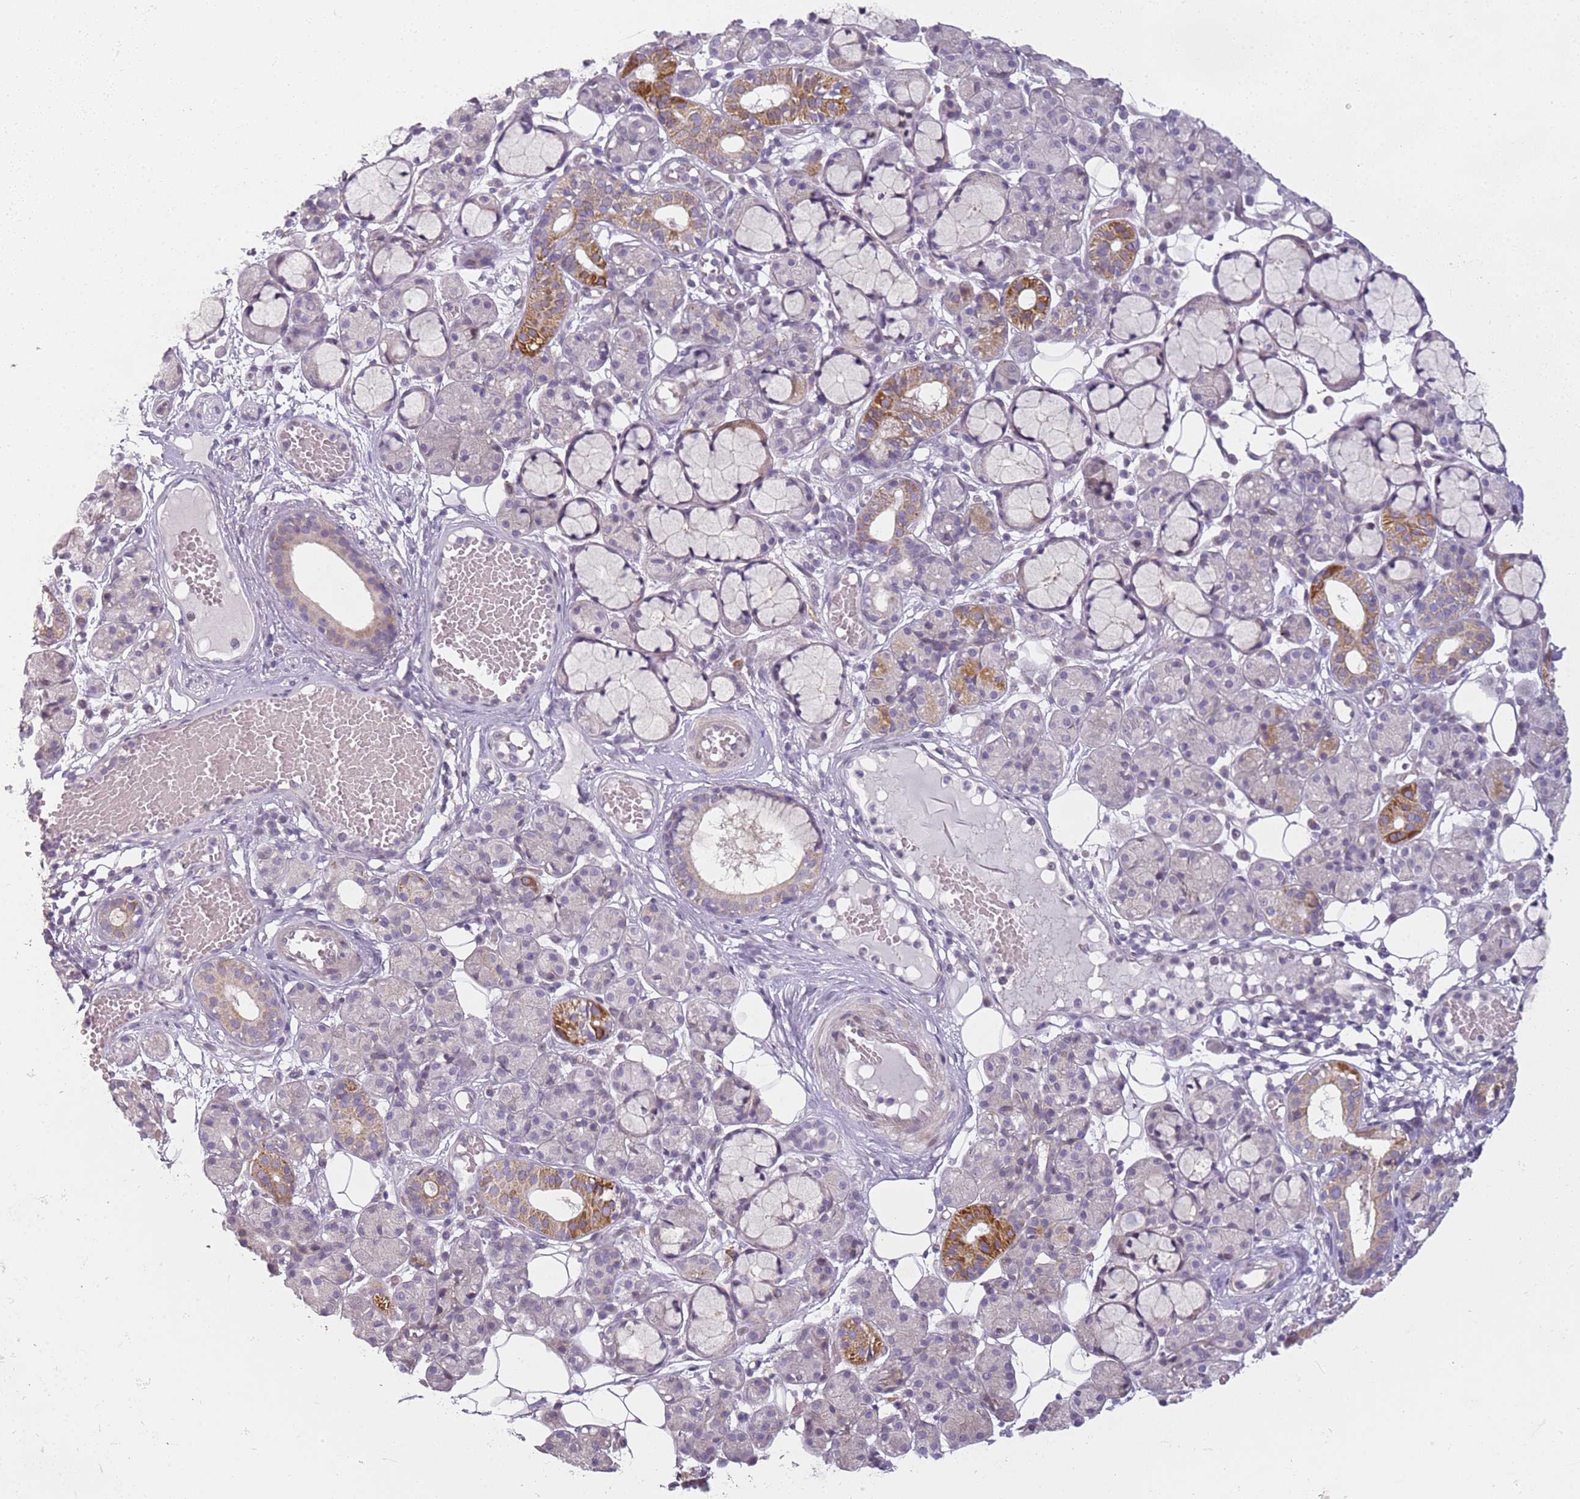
{"staining": {"intensity": "moderate", "quantity": "<25%", "location": "cytoplasmic/membranous"}, "tissue": "salivary gland", "cell_type": "Glandular cells", "image_type": "normal", "snomed": [{"axis": "morphology", "description": "Normal tissue, NOS"}, {"axis": "topography", "description": "Salivary gland"}], "caption": "Brown immunohistochemical staining in unremarkable salivary gland displays moderate cytoplasmic/membranous staining in approximately <25% of glandular cells. The staining was performed using DAB to visualize the protein expression in brown, while the nuclei were stained in blue with hematoxylin (Magnification: 20x).", "gene": "DEFB116", "patient": {"sex": "male", "age": 63}}